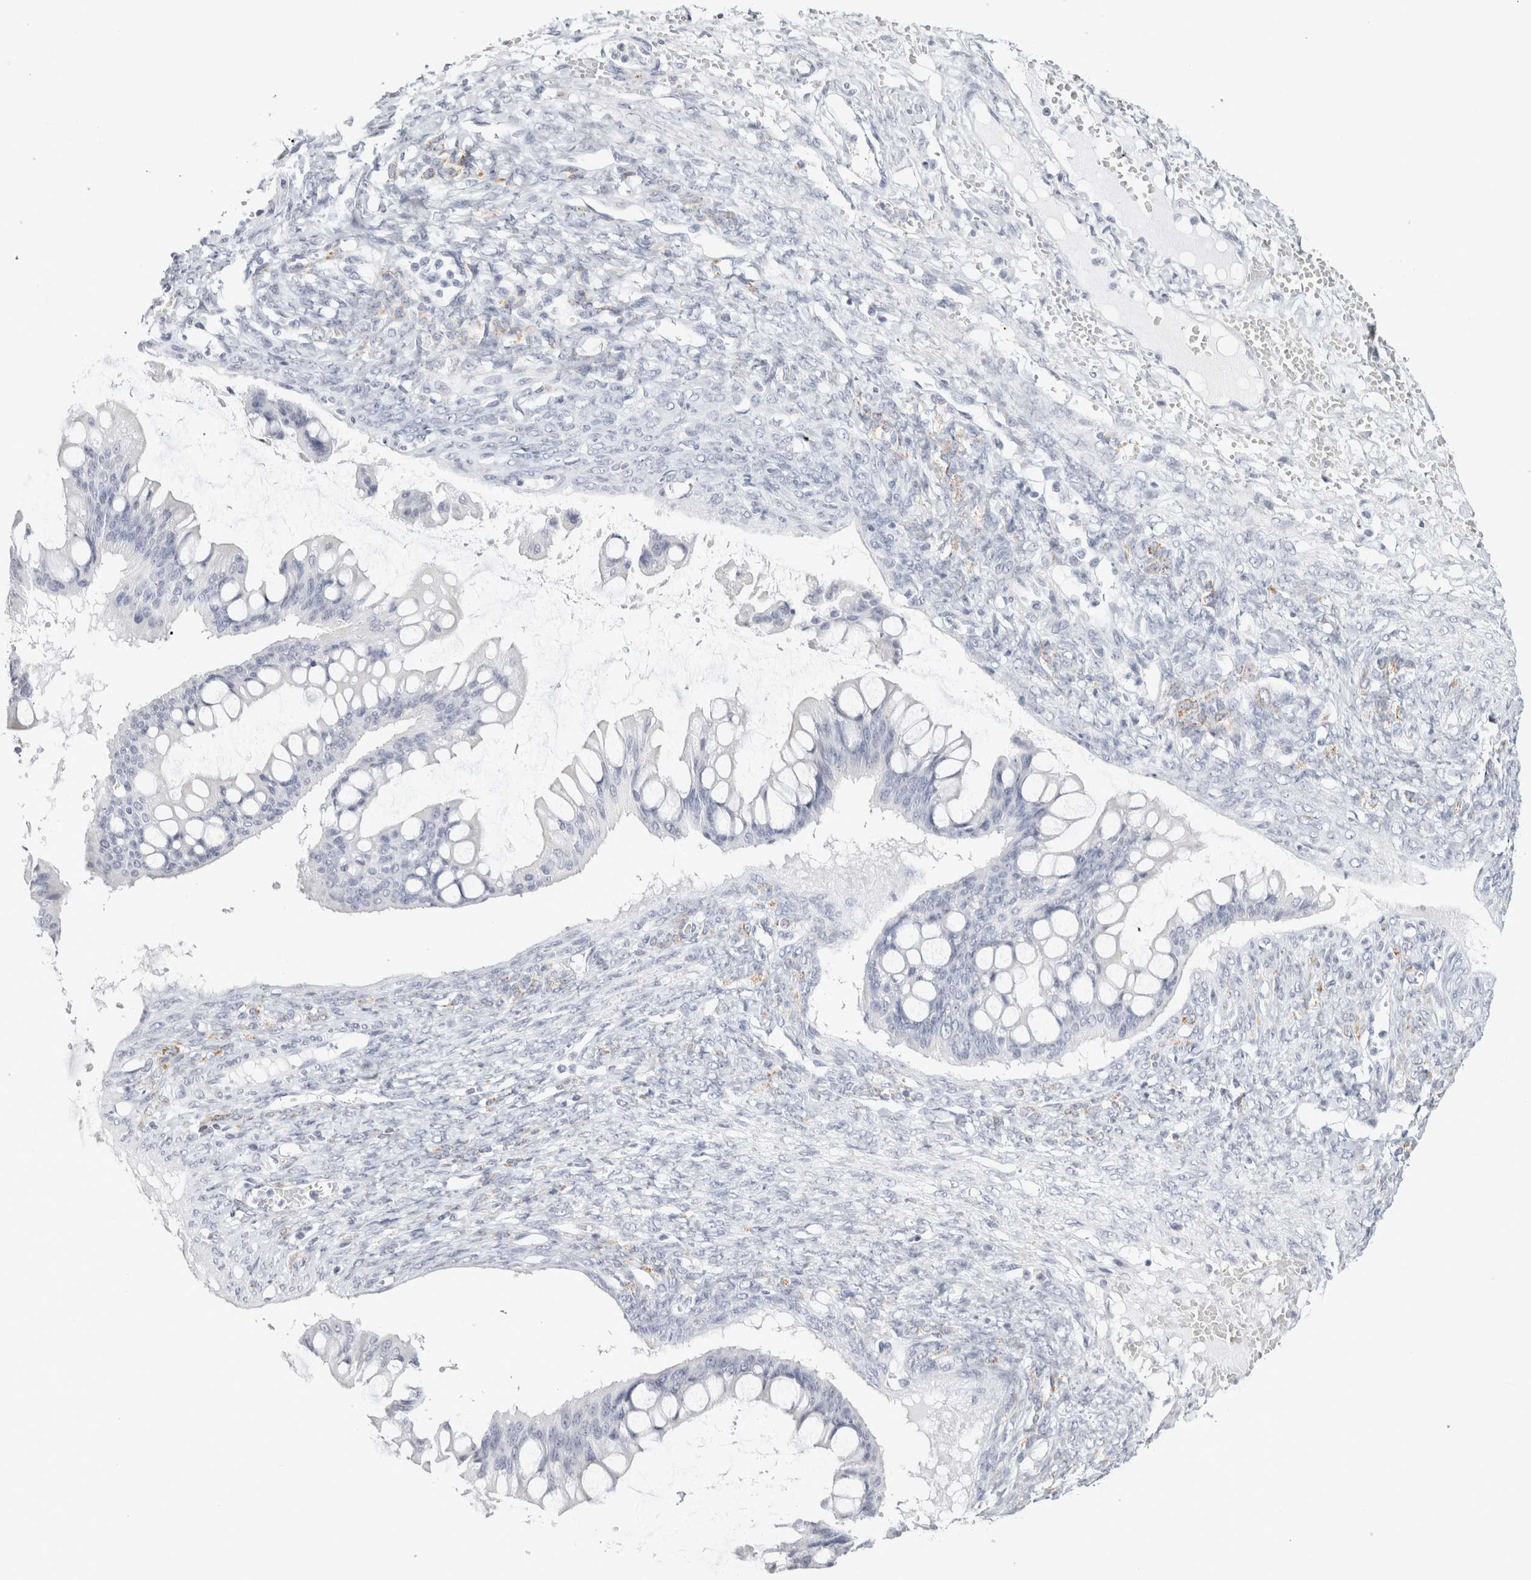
{"staining": {"intensity": "negative", "quantity": "none", "location": "none"}, "tissue": "ovarian cancer", "cell_type": "Tumor cells", "image_type": "cancer", "snomed": [{"axis": "morphology", "description": "Cystadenocarcinoma, mucinous, NOS"}, {"axis": "topography", "description": "Ovary"}], "caption": "DAB (3,3'-diaminobenzidine) immunohistochemical staining of mucinous cystadenocarcinoma (ovarian) displays no significant staining in tumor cells.", "gene": "GARIN1A", "patient": {"sex": "female", "age": 73}}